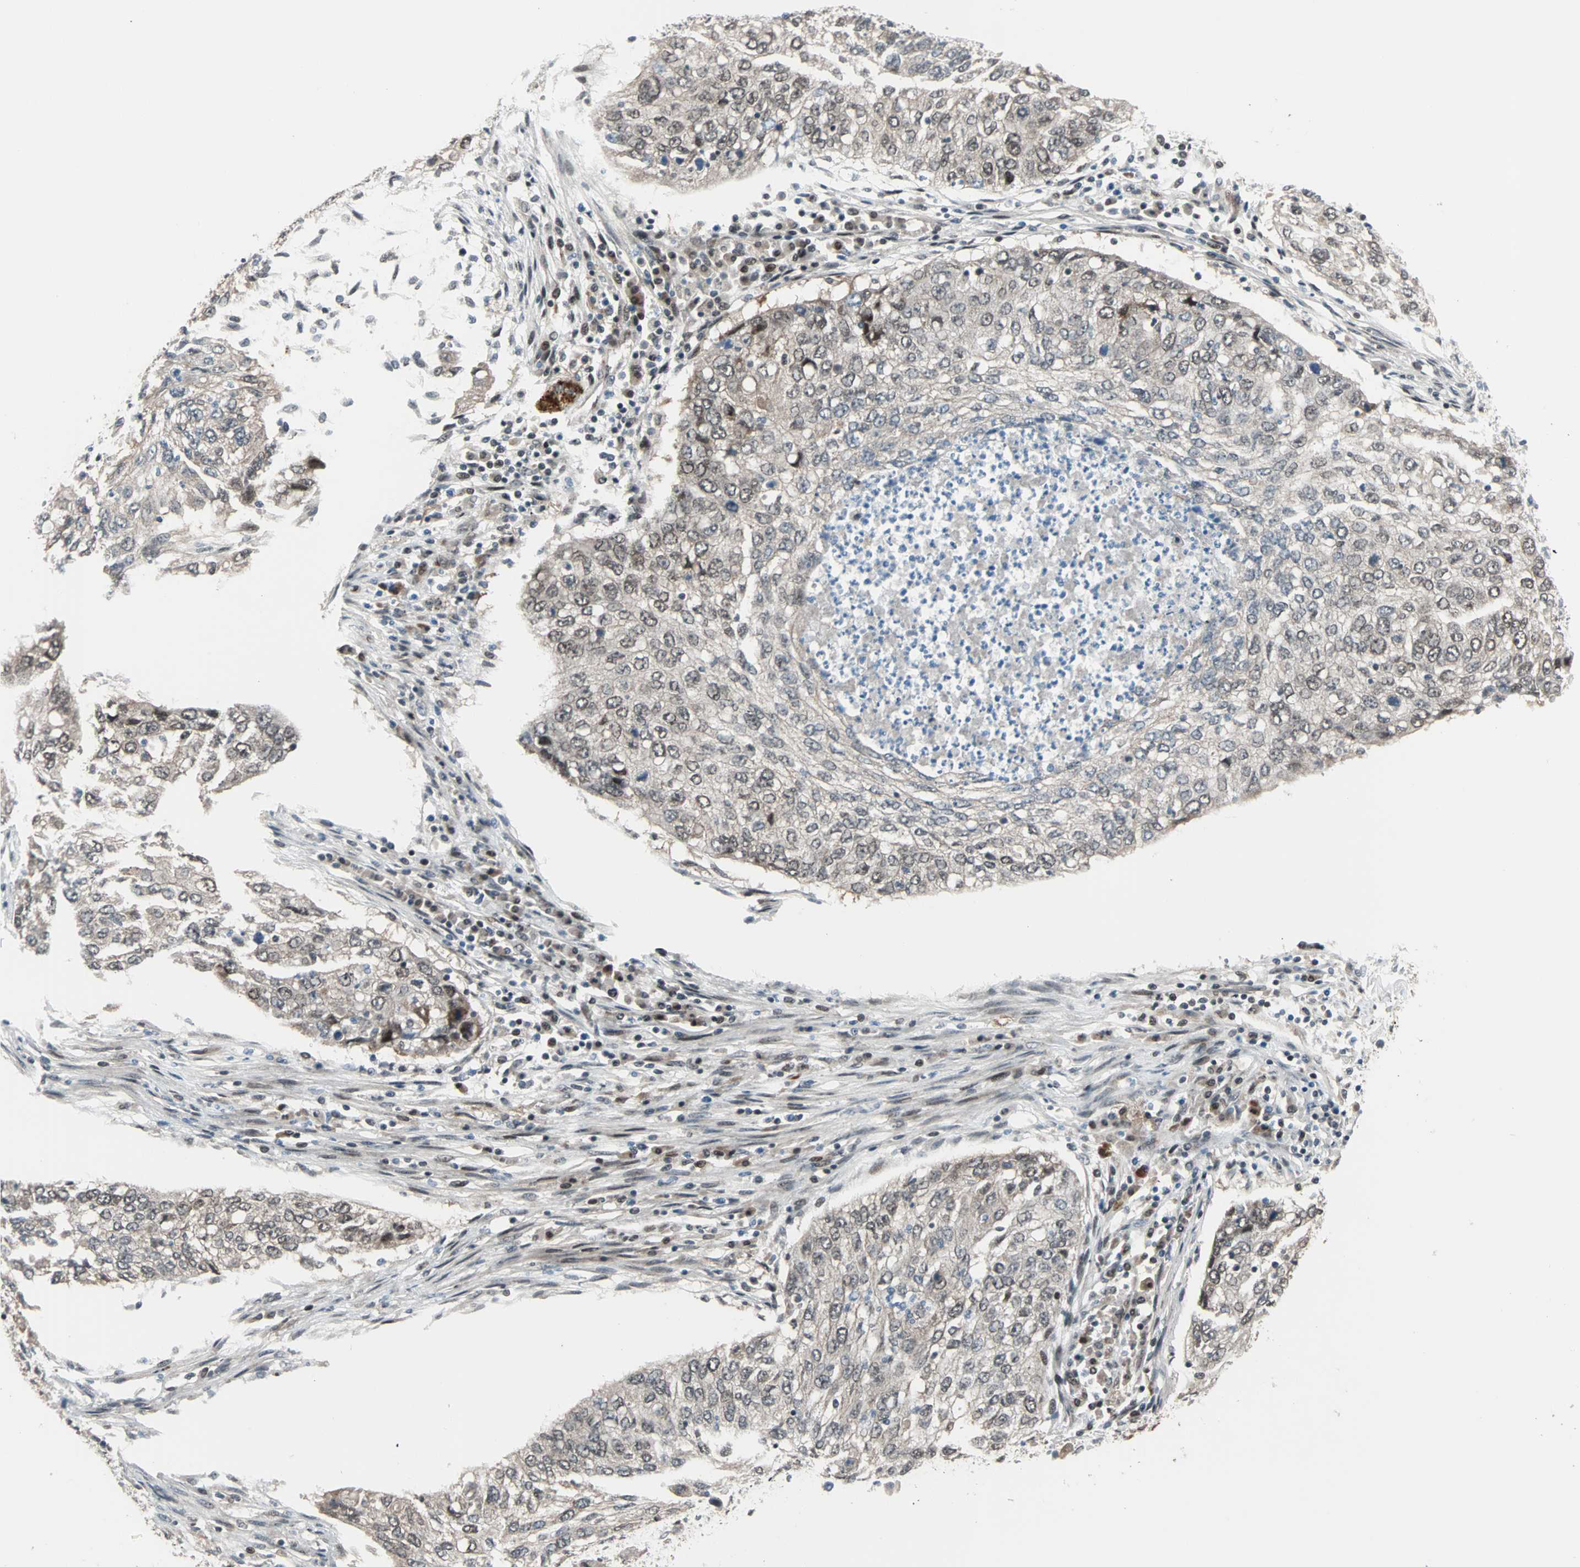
{"staining": {"intensity": "weak", "quantity": "<25%", "location": "cytoplasmic/membranous,nuclear"}, "tissue": "lung cancer", "cell_type": "Tumor cells", "image_type": "cancer", "snomed": [{"axis": "morphology", "description": "Squamous cell carcinoma, NOS"}, {"axis": "topography", "description": "Lung"}], "caption": "Immunohistochemistry (IHC) micrograph of lung squamous cell carcinoma stained for a protein (brown), which displays no expression in tumor cells. Brightfield microscopy of IHC stained with DAB (3,3'-diaminobenzidine) (brown) and hematoxylin (blue), captured at high magnification.", "gene": "CBX4", "patient": {"sex": "female", "age": 63}}